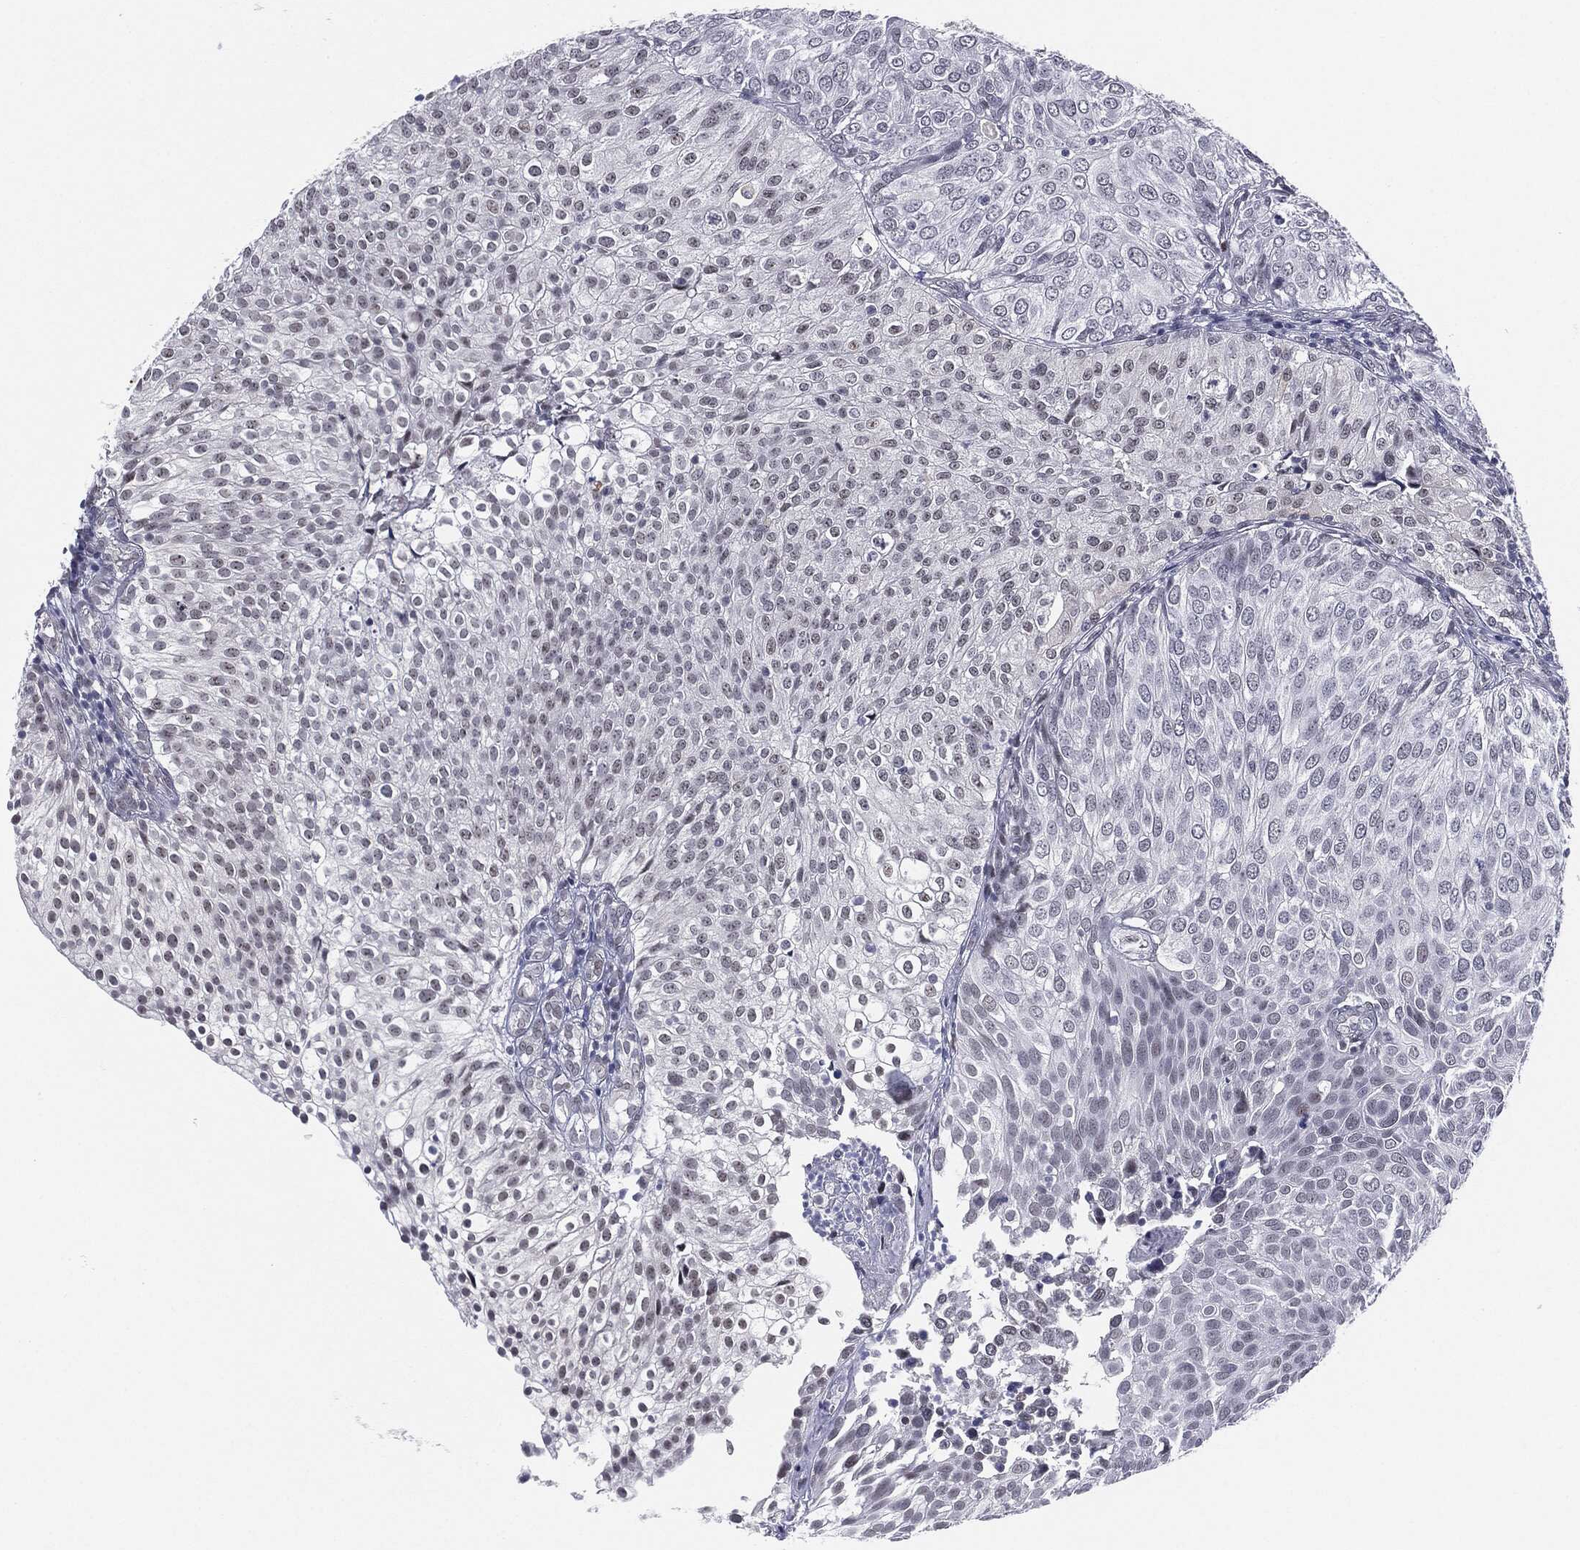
{"staining": {"intensity": "negative", "quantity": "none", "location": "none"}, "tissue": "urothelial cancer", "cell_type": "Tumor cells", "image_type": "cancer", "snomed": [{"axis": "morphology", "description": "Urothelial carcinoma, High grade"}, {"axis": "topography", "description": "Urinary bladder"}], "caption": "Immunohistochemistry of urothelial cancer displays no staining in tumor cells. (DAB (3,3'-diaminobenzidine) immunohistochemistry (IHC) visualized using brightfield microscopy, high magnification).", "gene": "SLC5A5", "patient": {"sex": "female", "age": 79}}